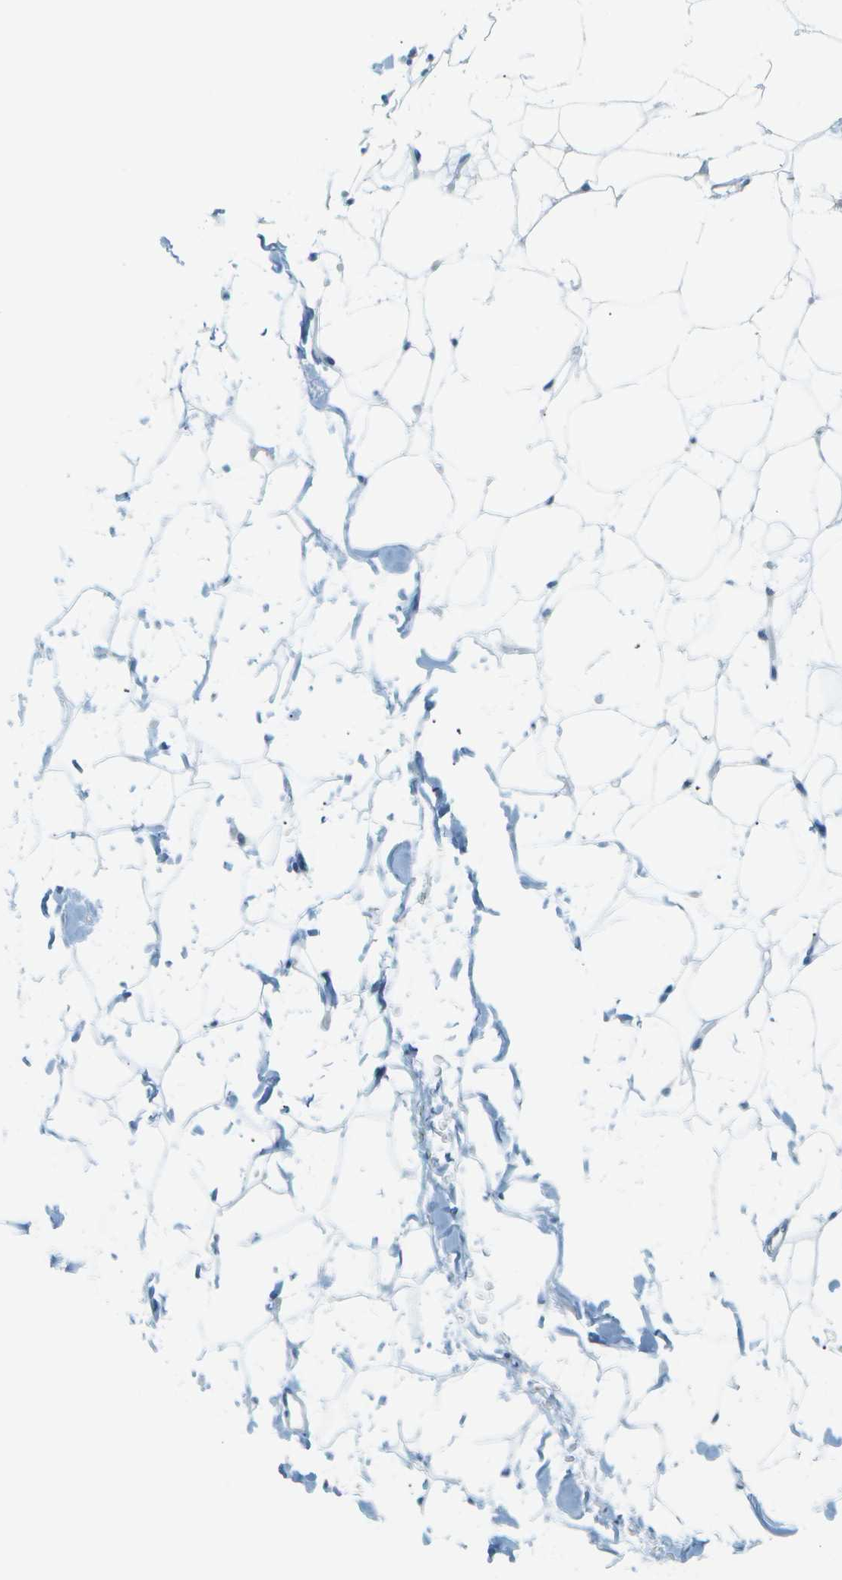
{"staining": {"intensity": "negative", "quantity": "none", "location": "none"}, "tissue": "adipose tissue", "cell_type": "Adipocytes", "image_type": "normal", "snomed": [{"axis": "morphology", "description": "Normal tissue, NOS"}, {"axis": "topography", "description": "Breast"}, {"axis": "topography", "description": "Soft tissue"}], "caption": "This is an immunohistochemistry image of benign adipose tissue. There is no expression in adipocytes.", "gene": "SMYD5", "patient": {"sex": "female", "age": 75}}